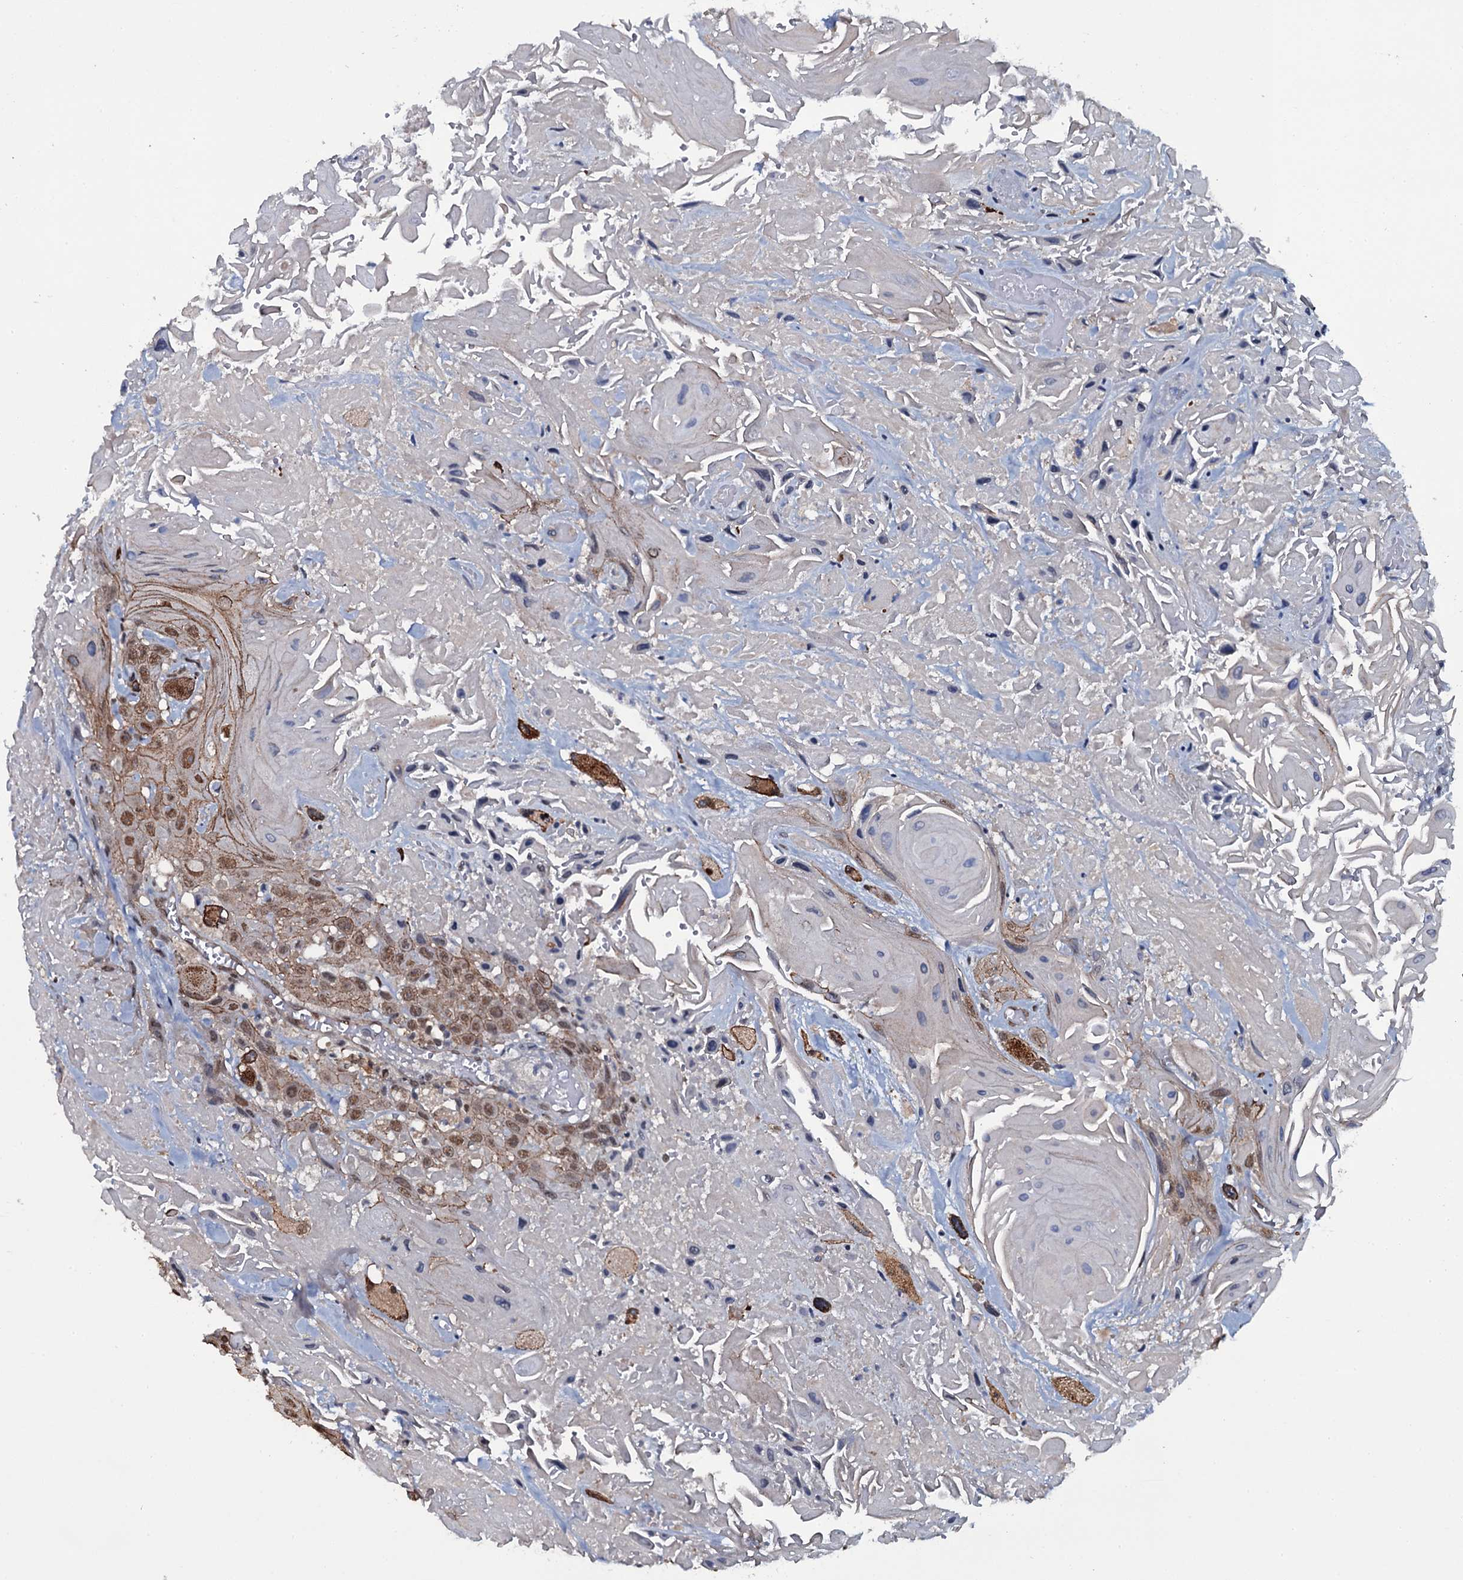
{"staining": {"intensity": "moderate", "quantity": ">75%", "location": "cytoplasmic/membranous,nuclear"}, "tissue": "head and neck cancer", "cell_type": "Tumor cells", "image_type": "cancer", "snomed": [{"axis": "morphology", "description": "Squamous cell carcinoma, NOS"}, {"axis": "topography", "description": "Head-Neck"}], "caption": "This is an image of immunohistochemistry (IHC) staining of head and neck squamous cell carcinoma, which shows moderate staining in the cytoplasmic/membranous and nuclear of tumor cells.", "gene": "SH2D4B", "patient": {"sex": "male", "age": 81}}